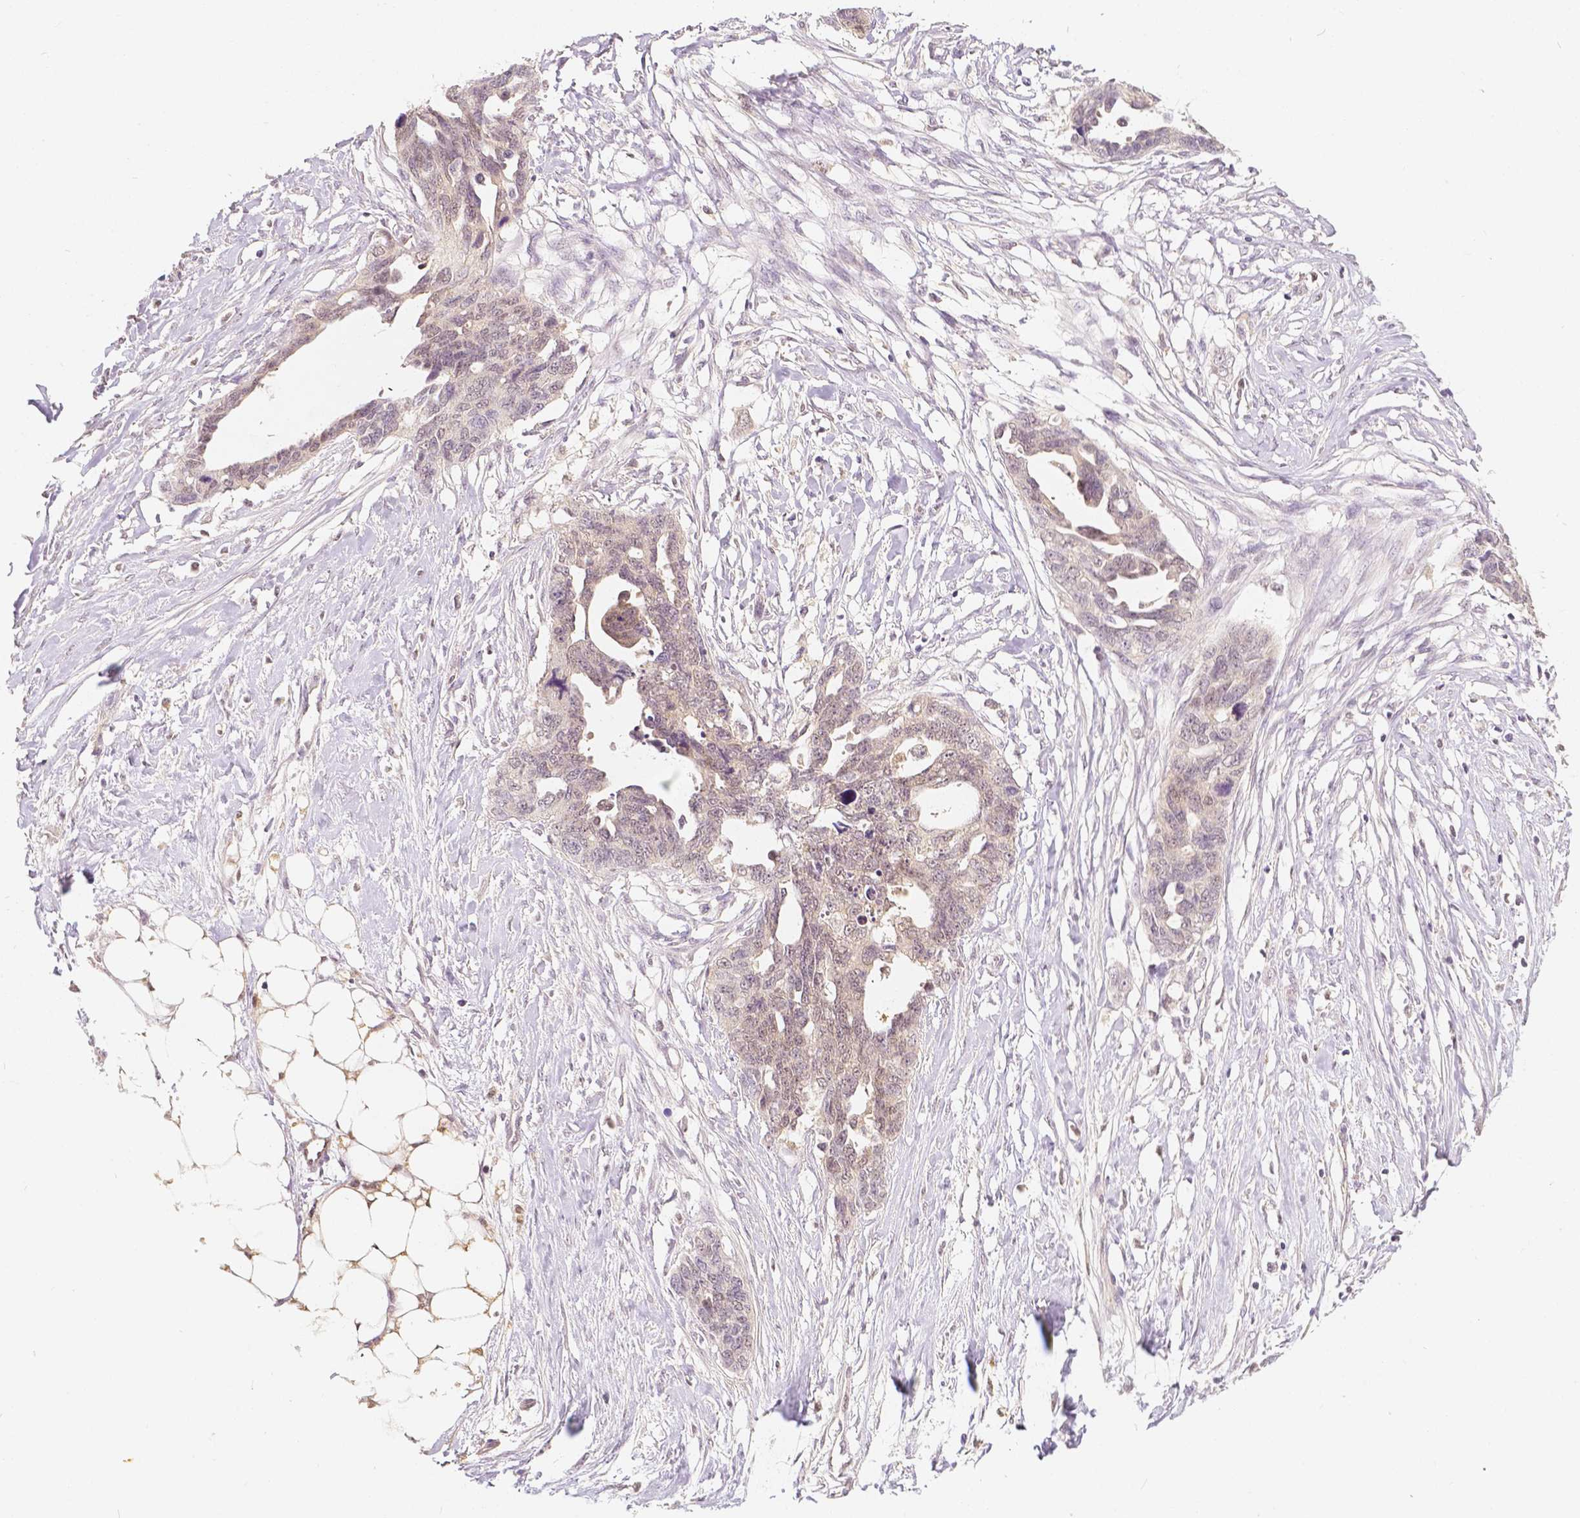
{"staining": {"intensity": "weak", "quantity": "25%-75%", "location": "nuclear"}, "tissue": "ovarian cancer", "cell_type": "Tumor cells", "image_type": "cancer", "snomed": [{"axis": "morphology", "description": "Cystadenocarcinoma, serous, NOS"}, {"axis": "topography", "description": "Ovary"}], "caption": "Ovarian cancer stained with immunohistochemistry (IHC) shows weak nuclear positivity in about 25%-75% of tumor cells. The staining is performed using DAB (3,3'-diaminobenzidine) brown chromogen to label protein expression. The nuclei are counter-stained blue using hematoxylin.", "gene": "NAPRT", "patient": {"sex": "female", "age": 69}}